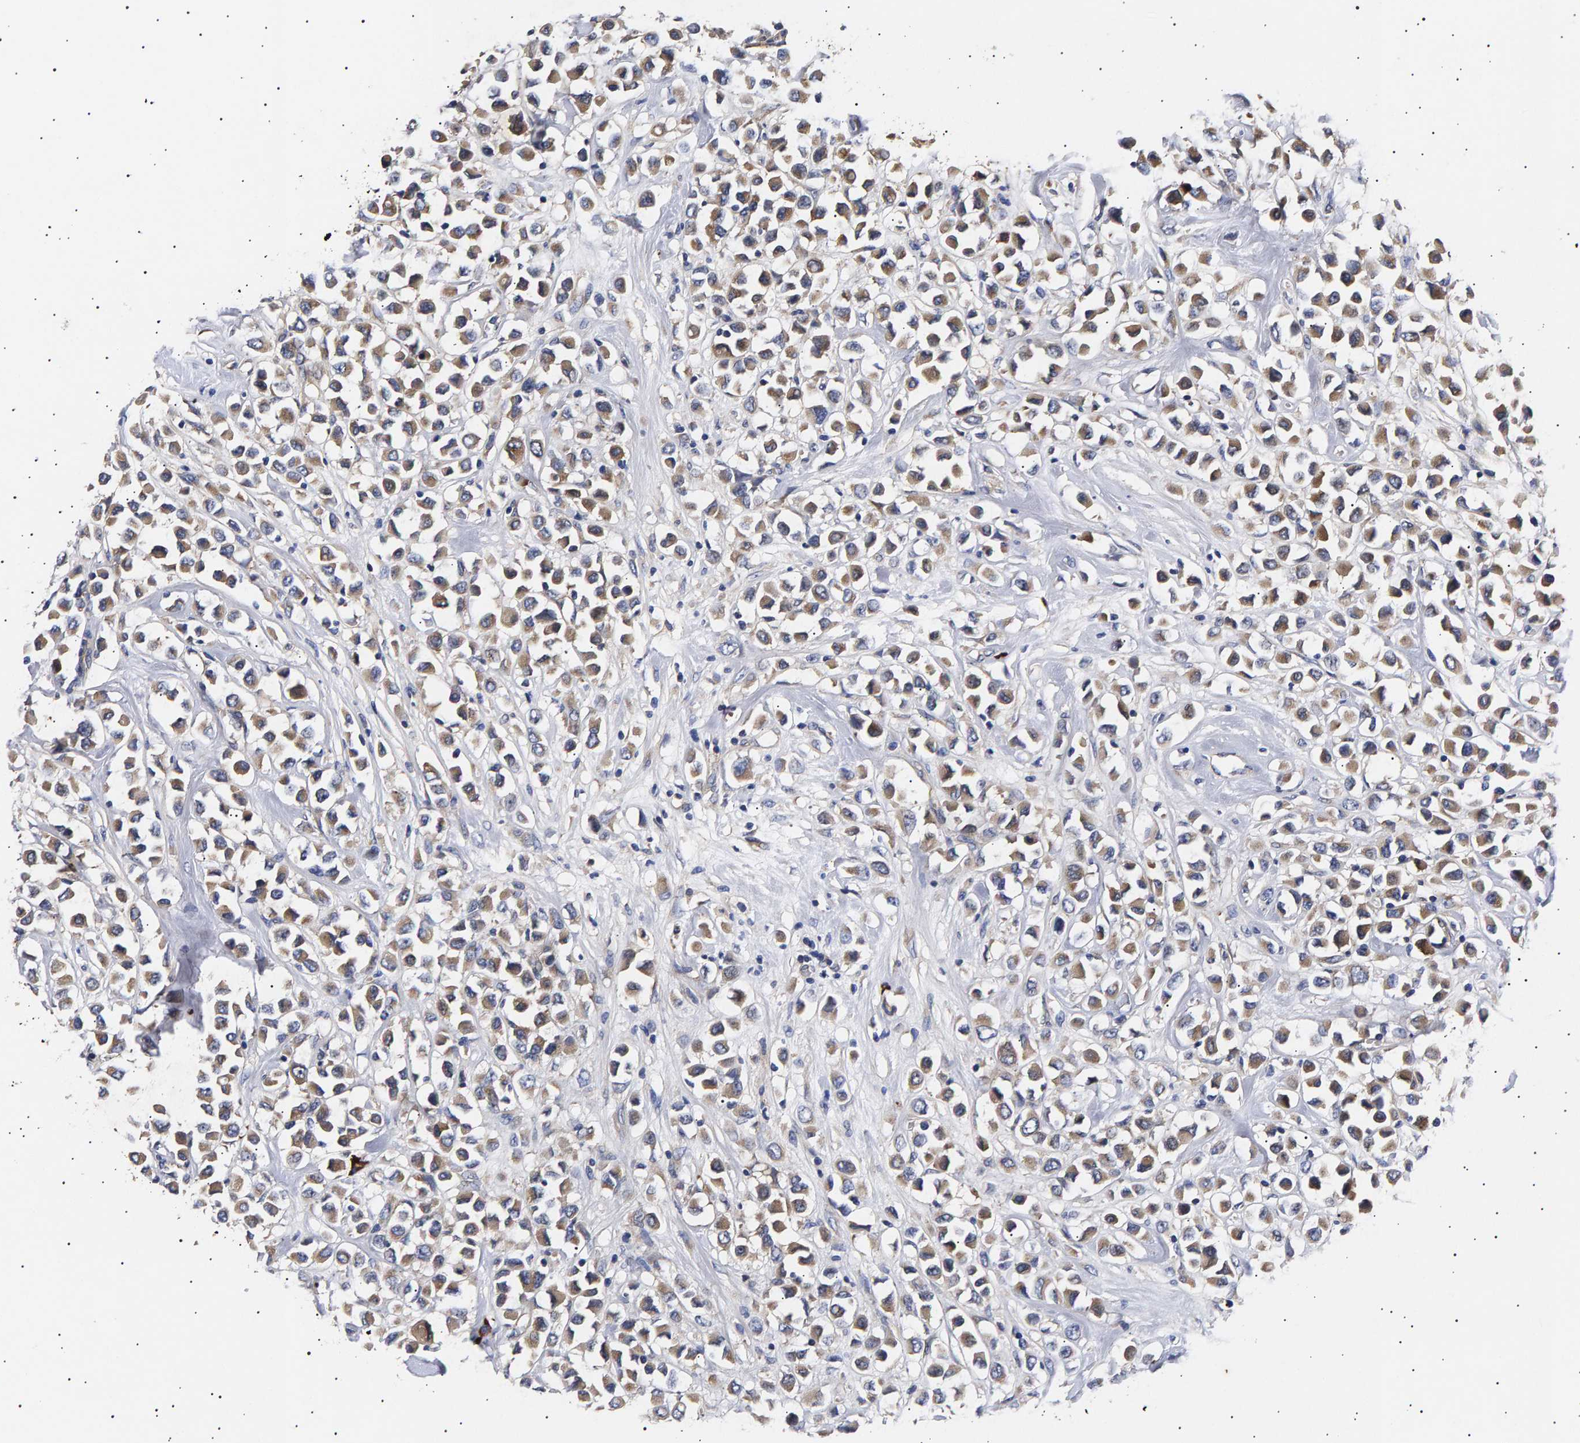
{"staining": {"intensity": "moderate", "quantity": ">75%", "location": "cytoplasmic/membranous"}, "tissue": "breast cancer", "cell_type": "Tumor cells", "image_type": "cancer", "snomed": [{"axis": "morphology", "description": "Duct carcinoma"}, {"axis": "topography", "description": "Breast"}], "caption": "A medium amount of moderate cytoplasmic/membranous staining is identified in about >75% of tumor cells in breast cancer tissue.", "gene": "ANKRD40", "patient": {"sex": "female", "age": 61}}